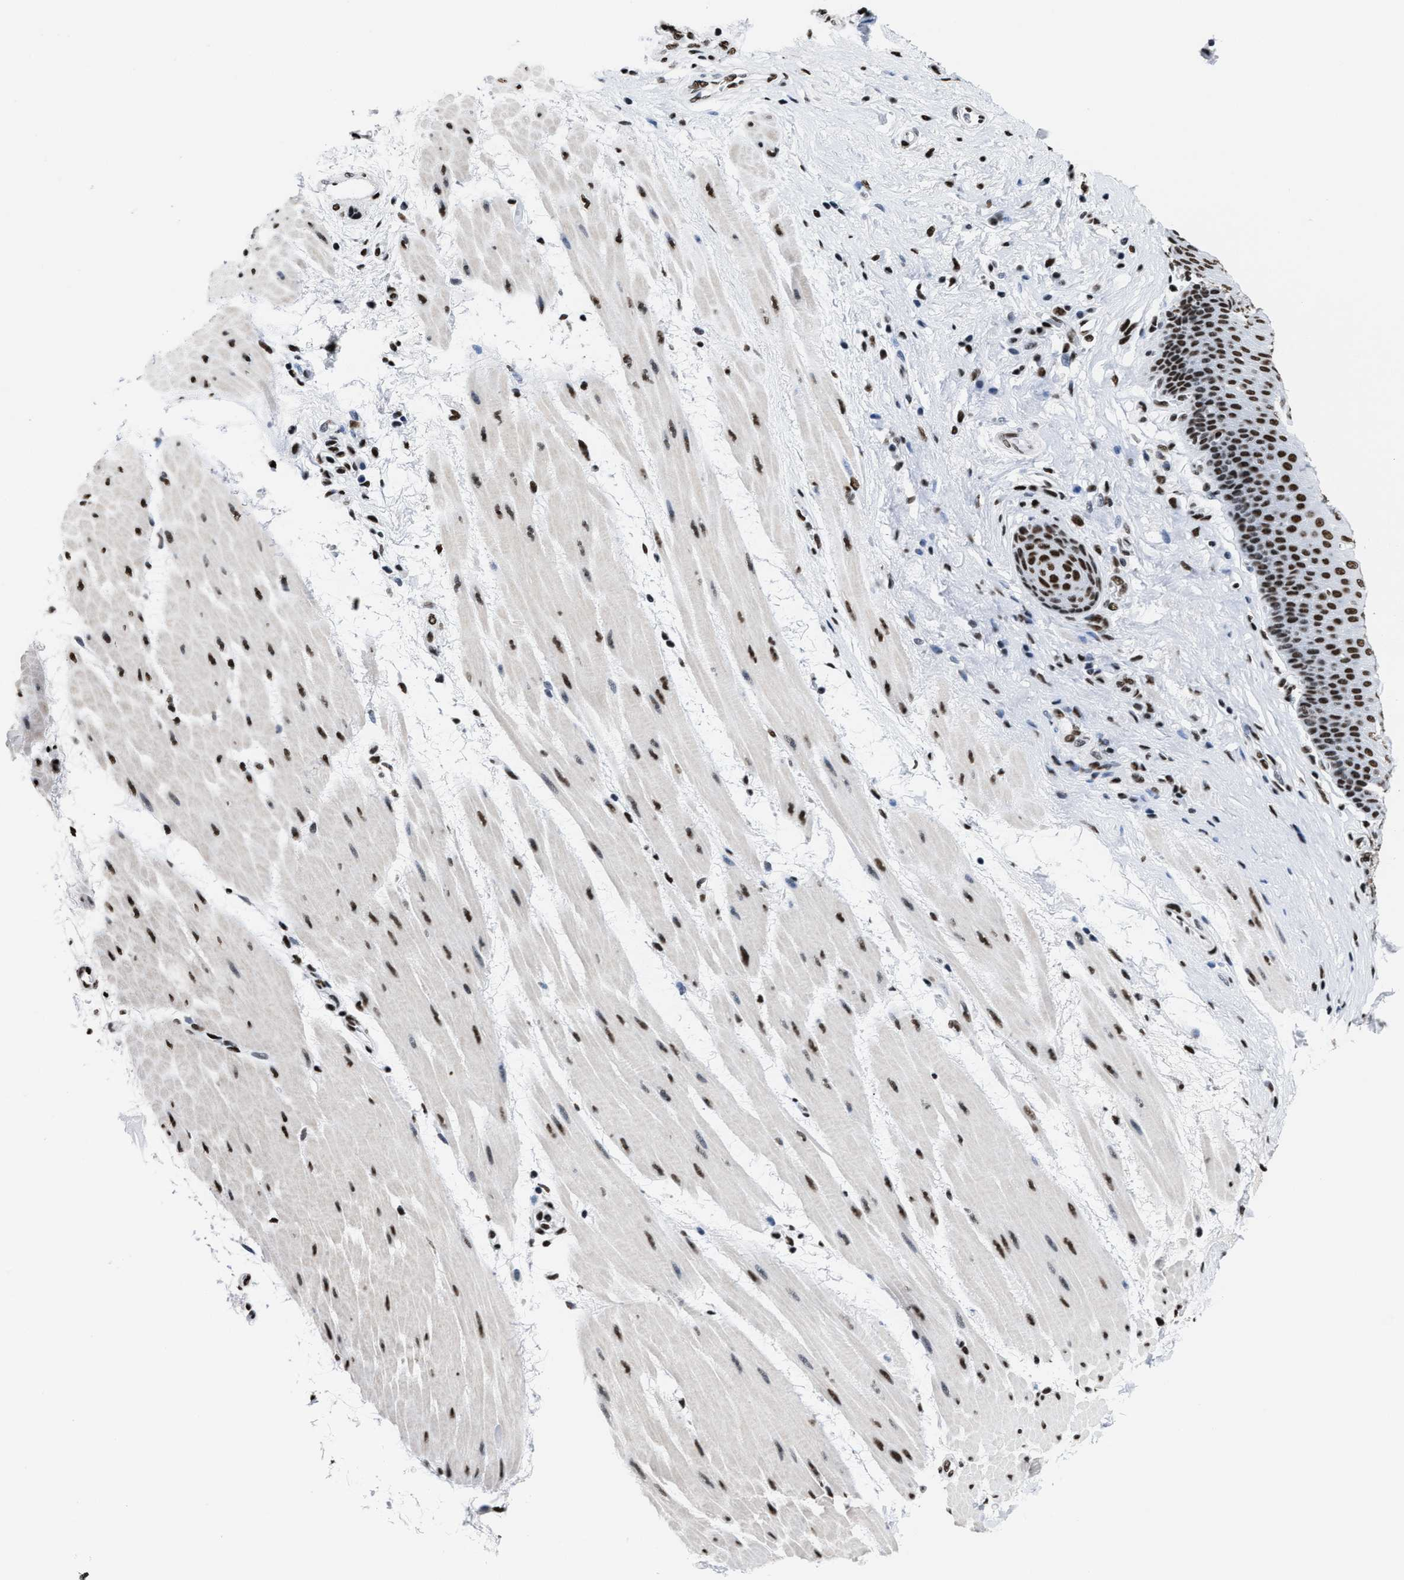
{"staining": {"intensity": "strong", "quantity": ">75%", "location": "nuclear"}, "tissue": "esophagus", "cell_type": "Squamous epithelial cells", "image_type": "normal", "snomed": [{"axis": "morphology", "description": "Normal tissue, NOS"}, {"axis": "topography", "description": "Esophagus"}], "caption": "The photomicrograph shows a brown stain indicating the presence of a protein in the nuclear of squamous epithelial cells in esophagus. (brown staining indicates protein expression, while blue staining denotes nuclei).", "gene": "SMARCC2", "patient": {"sex": "male", "age": 48}}